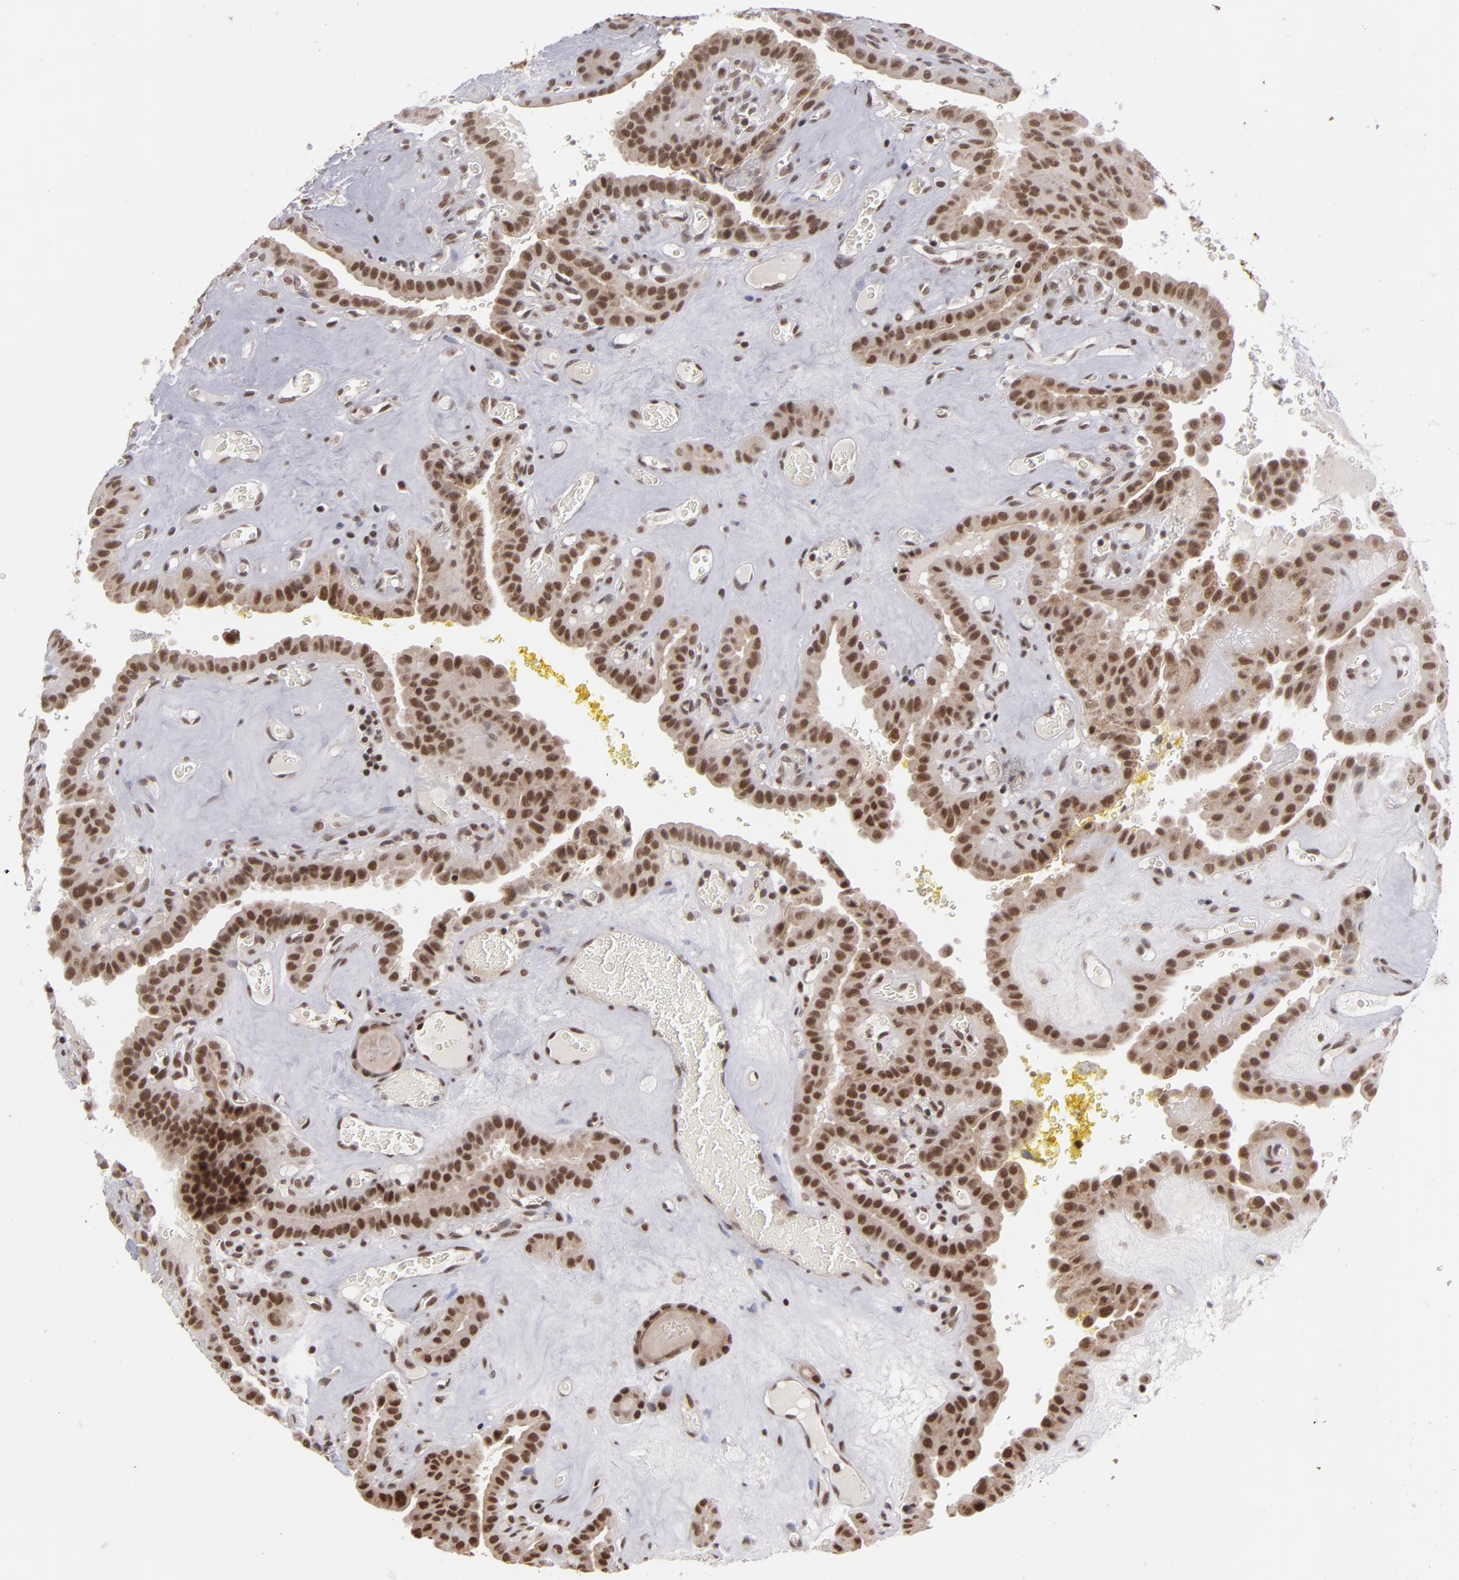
{"staining": {"intensity": "moderate", "quantity": ">75%", "location": "nuclear"}, "tissue": "thyroid cancer", "cell_type": "Tumor cells", "image_type": "cancer", "snomed": [{"axis": "morphology", "description": "Papillary adenocarcinoma, NOS"}, {"axis": "topography", "description": "Thyroid gland"}], "caption": "Protein expression analysis of human thyroid cancer reveals moderate nuclear staining in about >75% of tumor cells.", "gene": "MLLT3", "patient": {"sex": "male", "age": 87}}